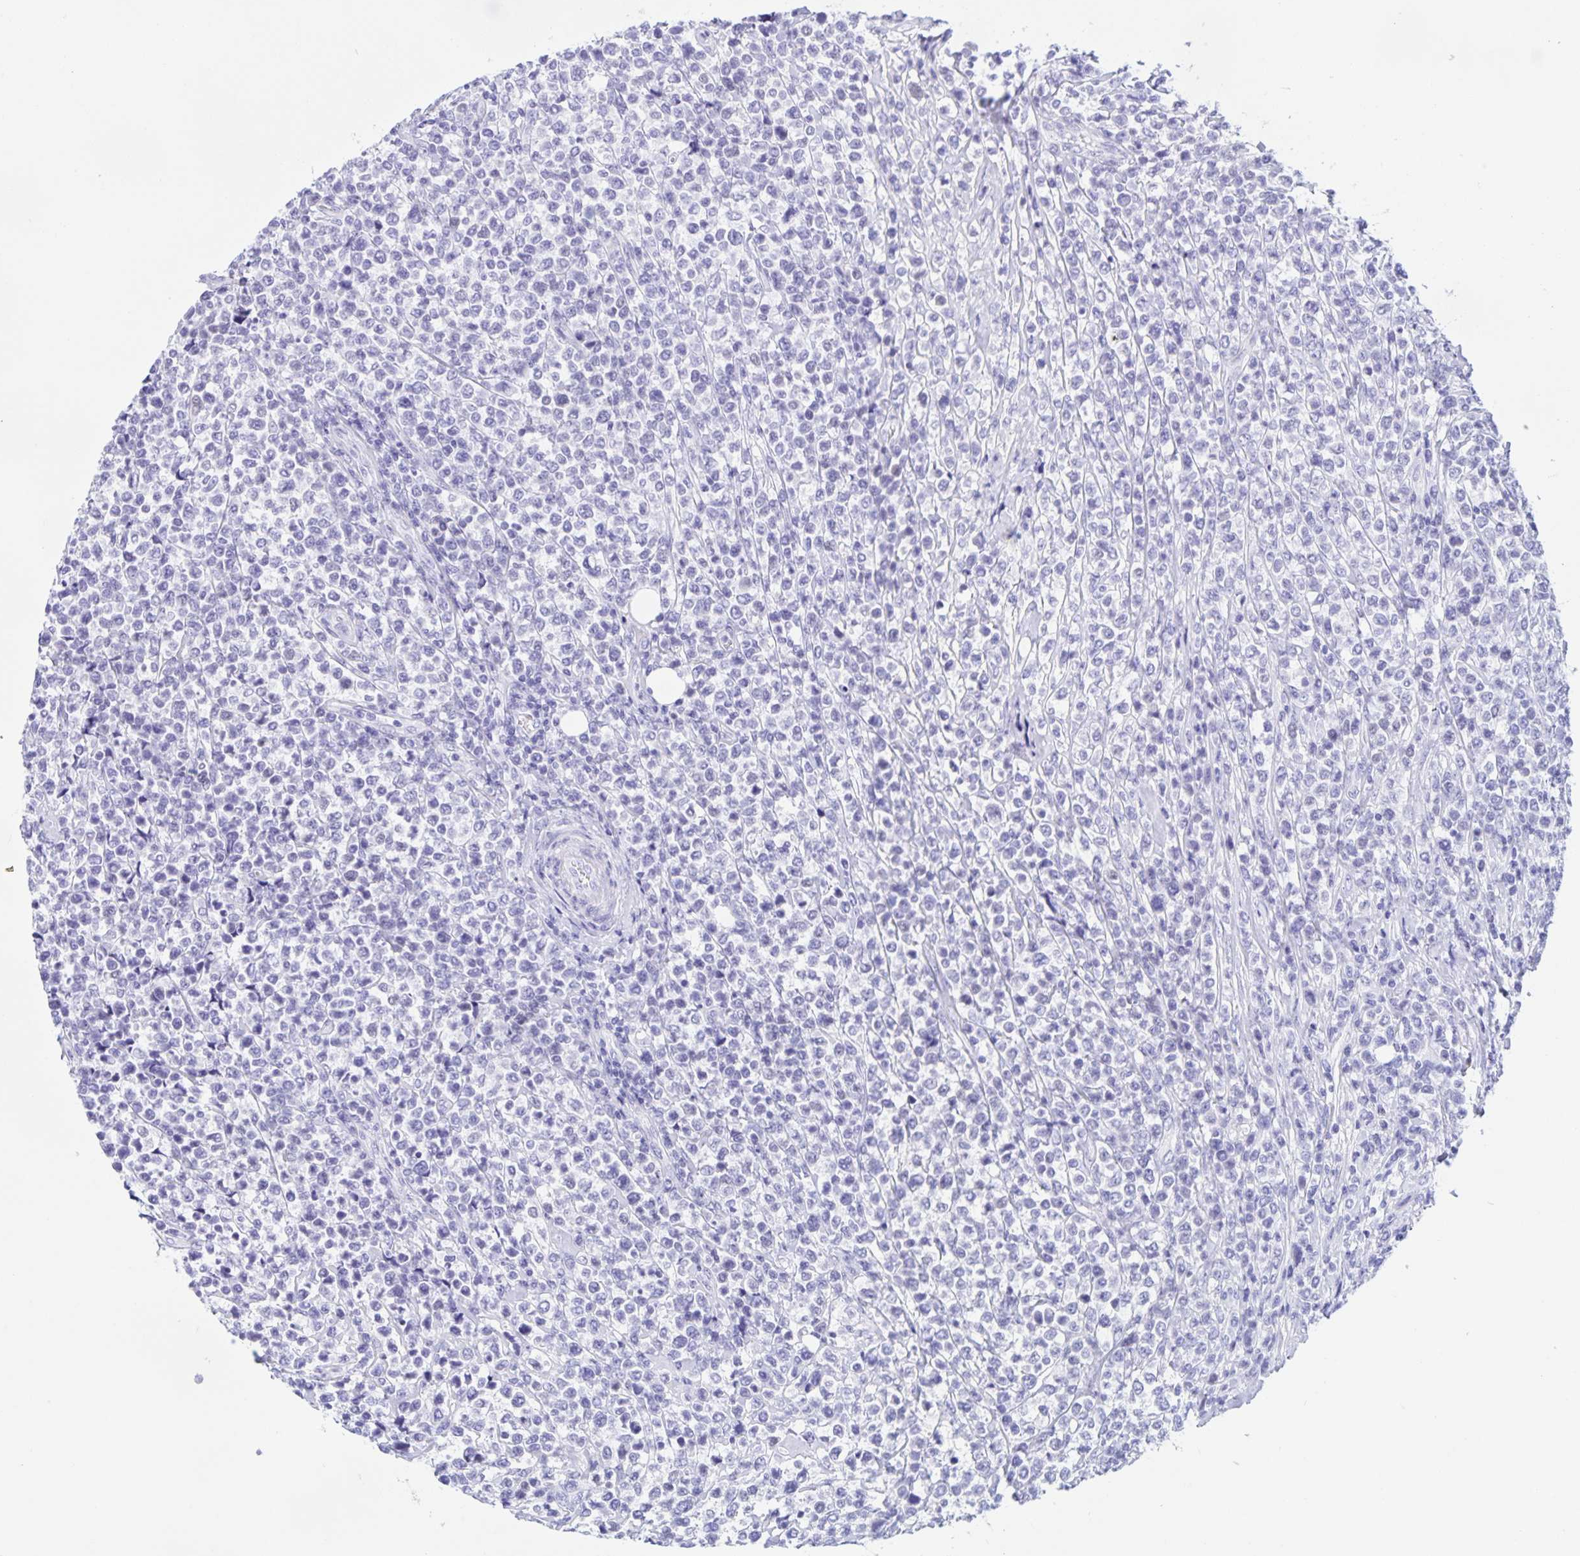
{"staining": {"intensity": "negative", "quantity": "none", "location": "none"}, "tissue": "lymphoma", "cell_type": "Tumor cells", "image_type": "cancer", "snomed": [{"axis": "morphology", "description": "Malignant lymphoma, non-Hodgkin's type, High grade"}, {"axis": "topography", "description": "Soft tissue"}], "caption": "This is an immunohistochemistry (IHC) image of human lymphoma. There is no staining in tumor cells.", "gene": "TGIF2LX", "patient": {"sex": "female", "age": 56}}